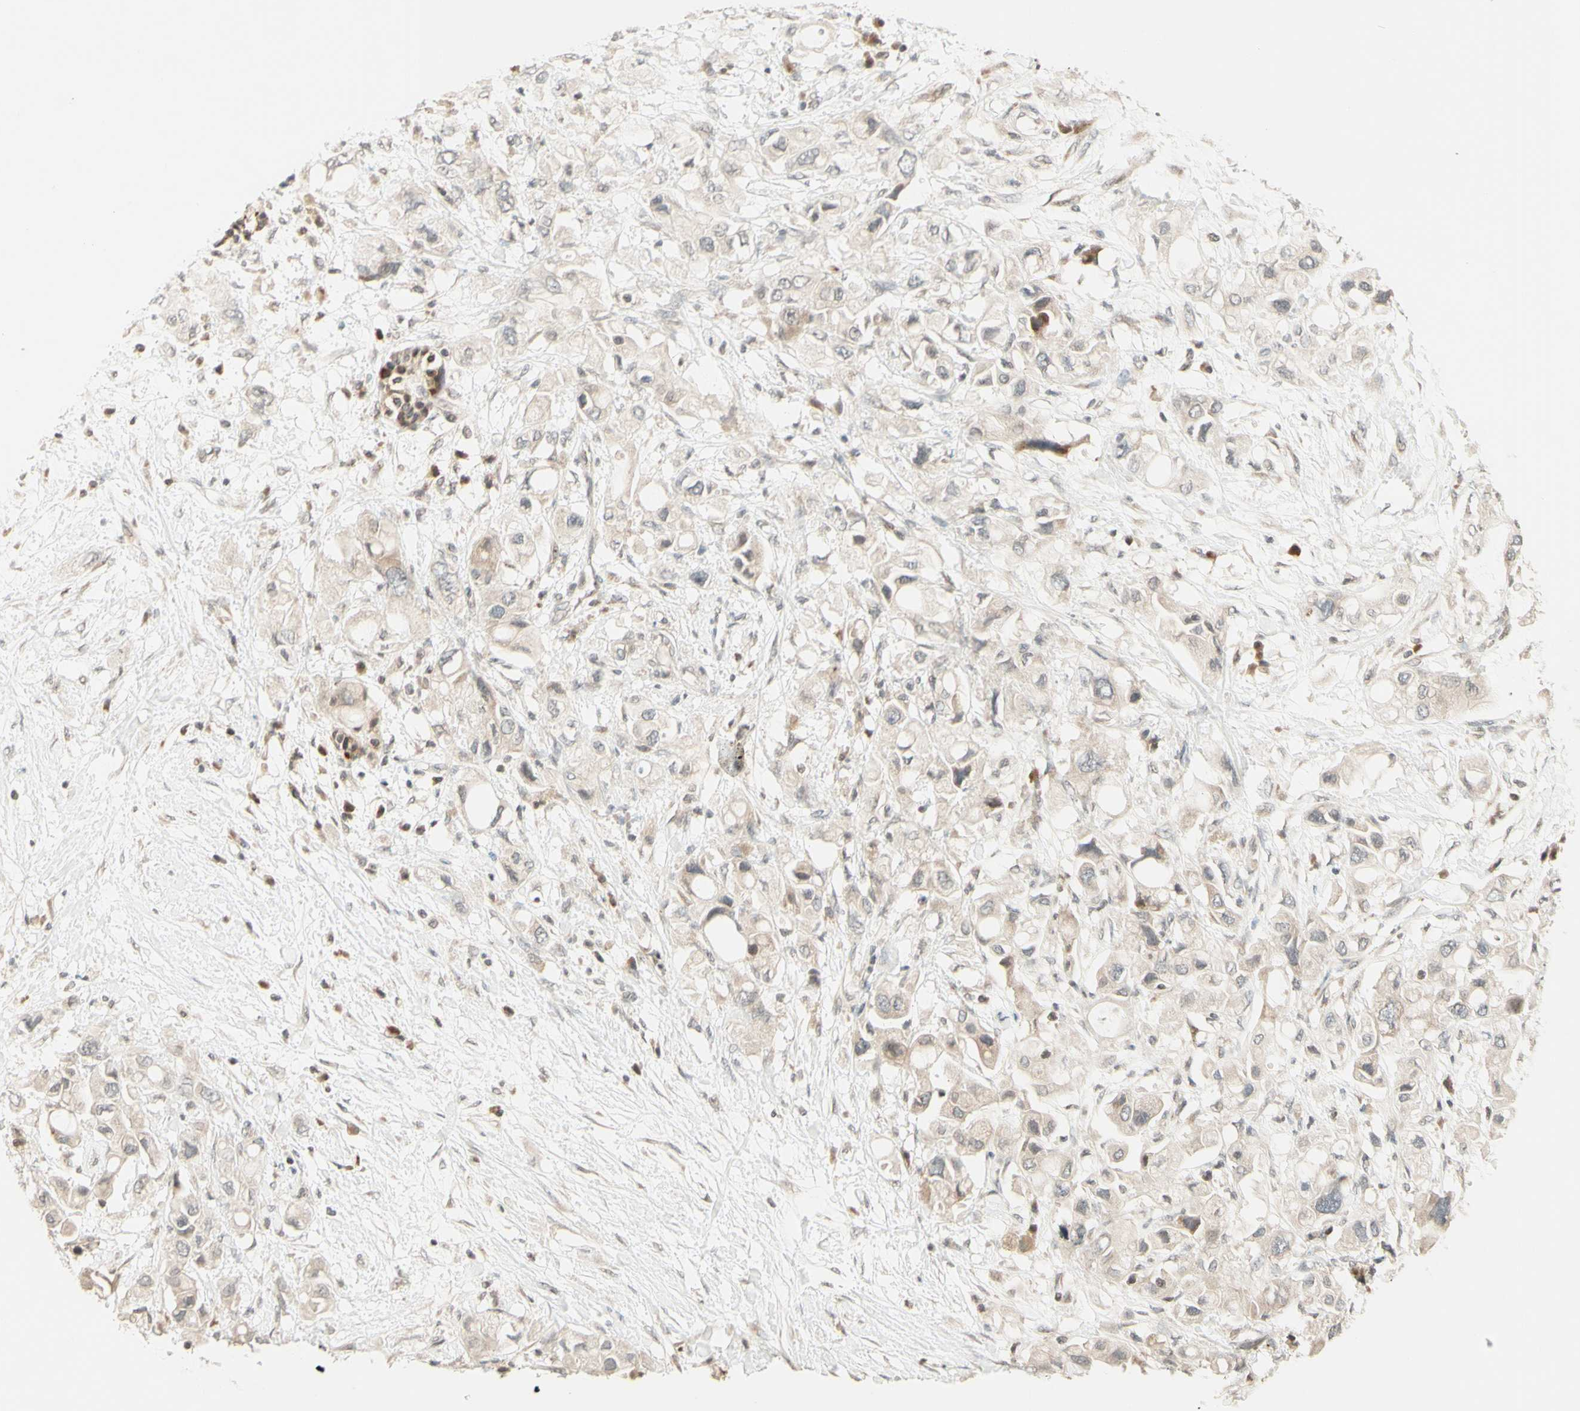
{"staining": {"intensity": "weak", "quantity": ">75%", "location": "cytoplasmic/membranous"}, "tissue": "pancreatic cancer", "cell_type": "Tumor cells", "image_type": "cancer", "snomed": [{"axis": "morphology", "description": "Adenocarcinoma, NOS"}, {"axis": "topography", "description": "Pancreas"}], "caption": "Immunohistochemical staining of human pancreatic cancer exhibits weak cytoplasmic/membranous protein positivity in about >75% of tumor cells.", "gene": "ZW10", "patient": {"sex": "female", "age": 56}}